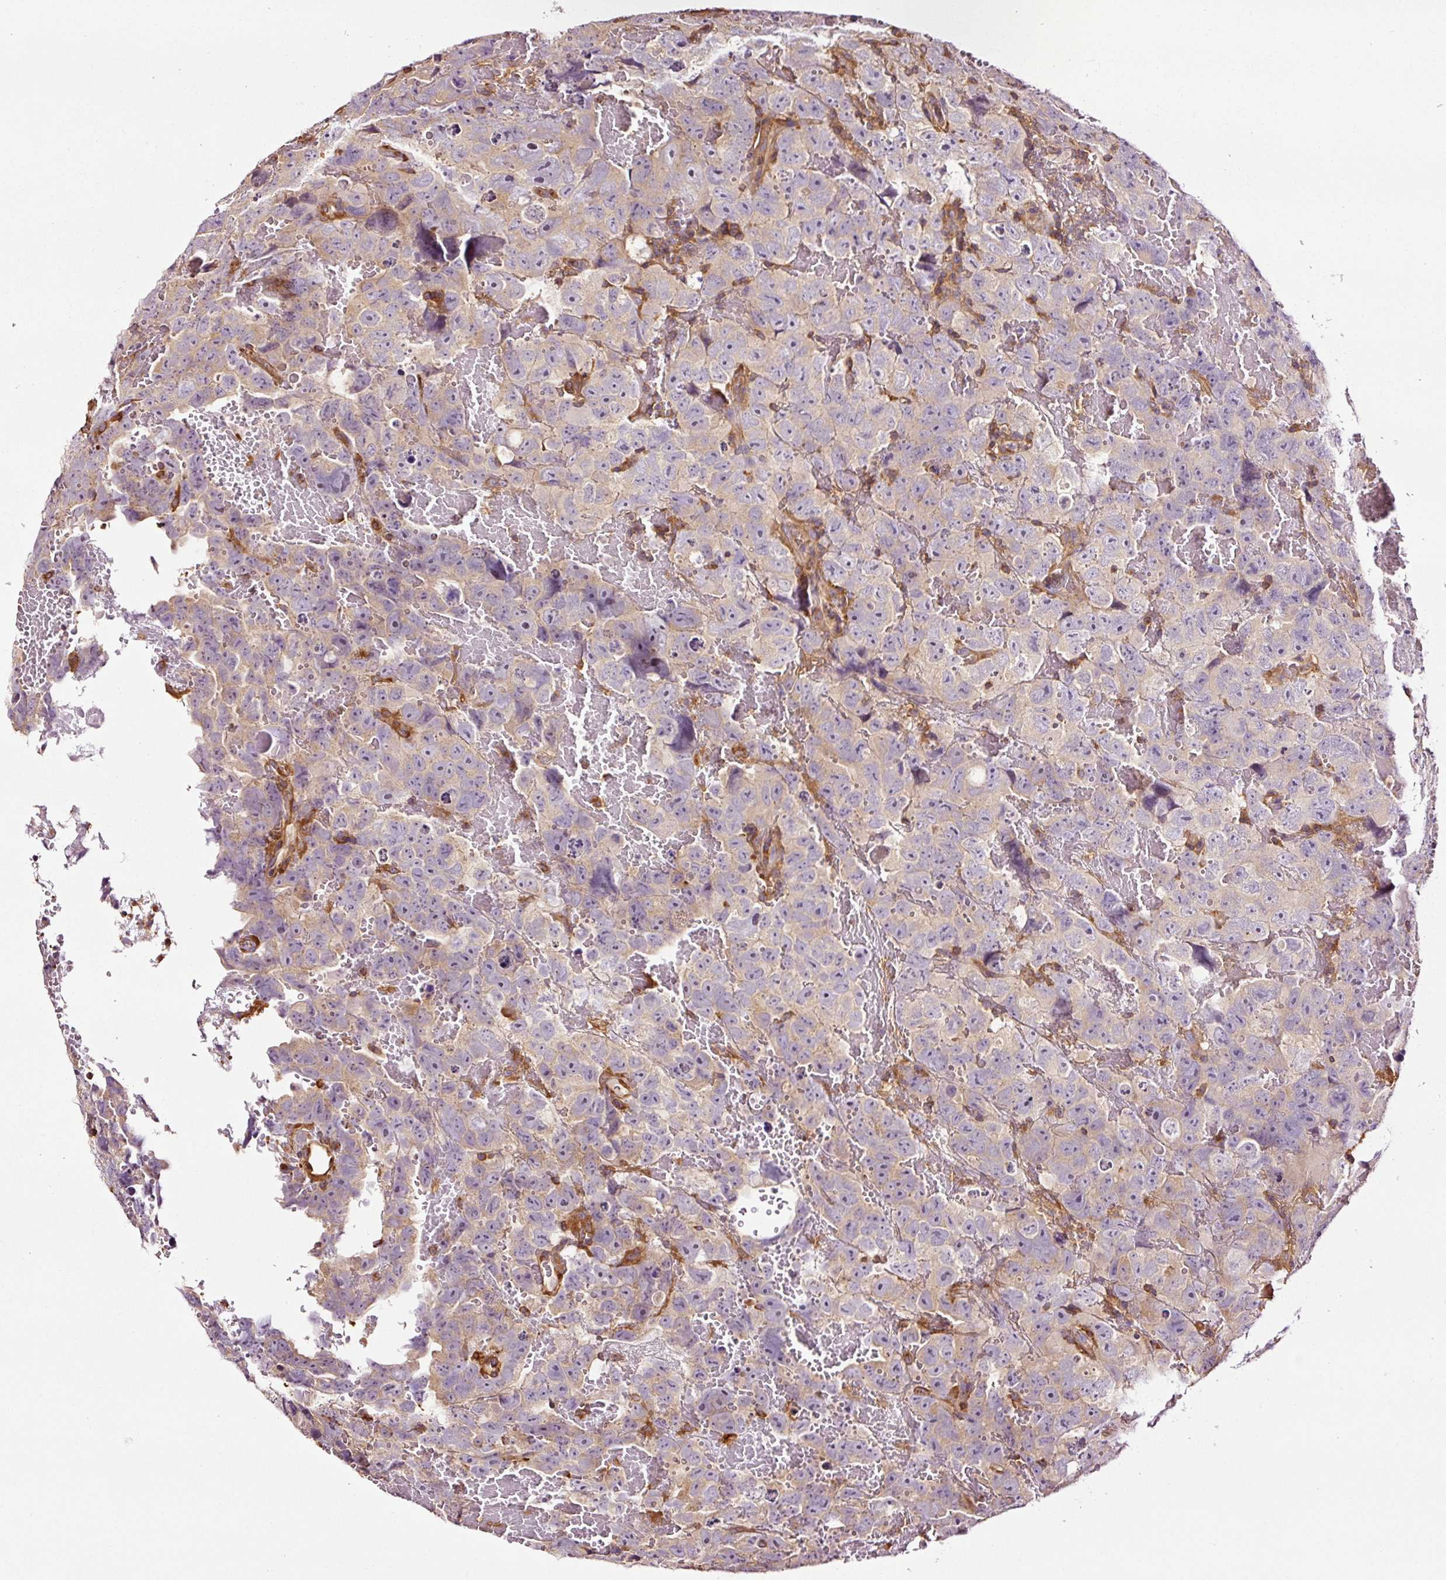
{"staining": {"intensity": "weak", "quantity": "<25%", "location": "cytoplasmic/membranous"}, "tissue": "testis cancer", "cell_type": "Tumor cells", "image_type": "cancer", "snomed": [{"axis": "morphology", "description": "Carcinoma, Embryonal, NOS"}, {"axis": "topography", "description": "Testis"}], "caption": "This is an IHC micrograph of testis cancer. There is no positivity in tumor cells.", "gene": "METAP1", "patient": {"sex": "male", "age": 45}}